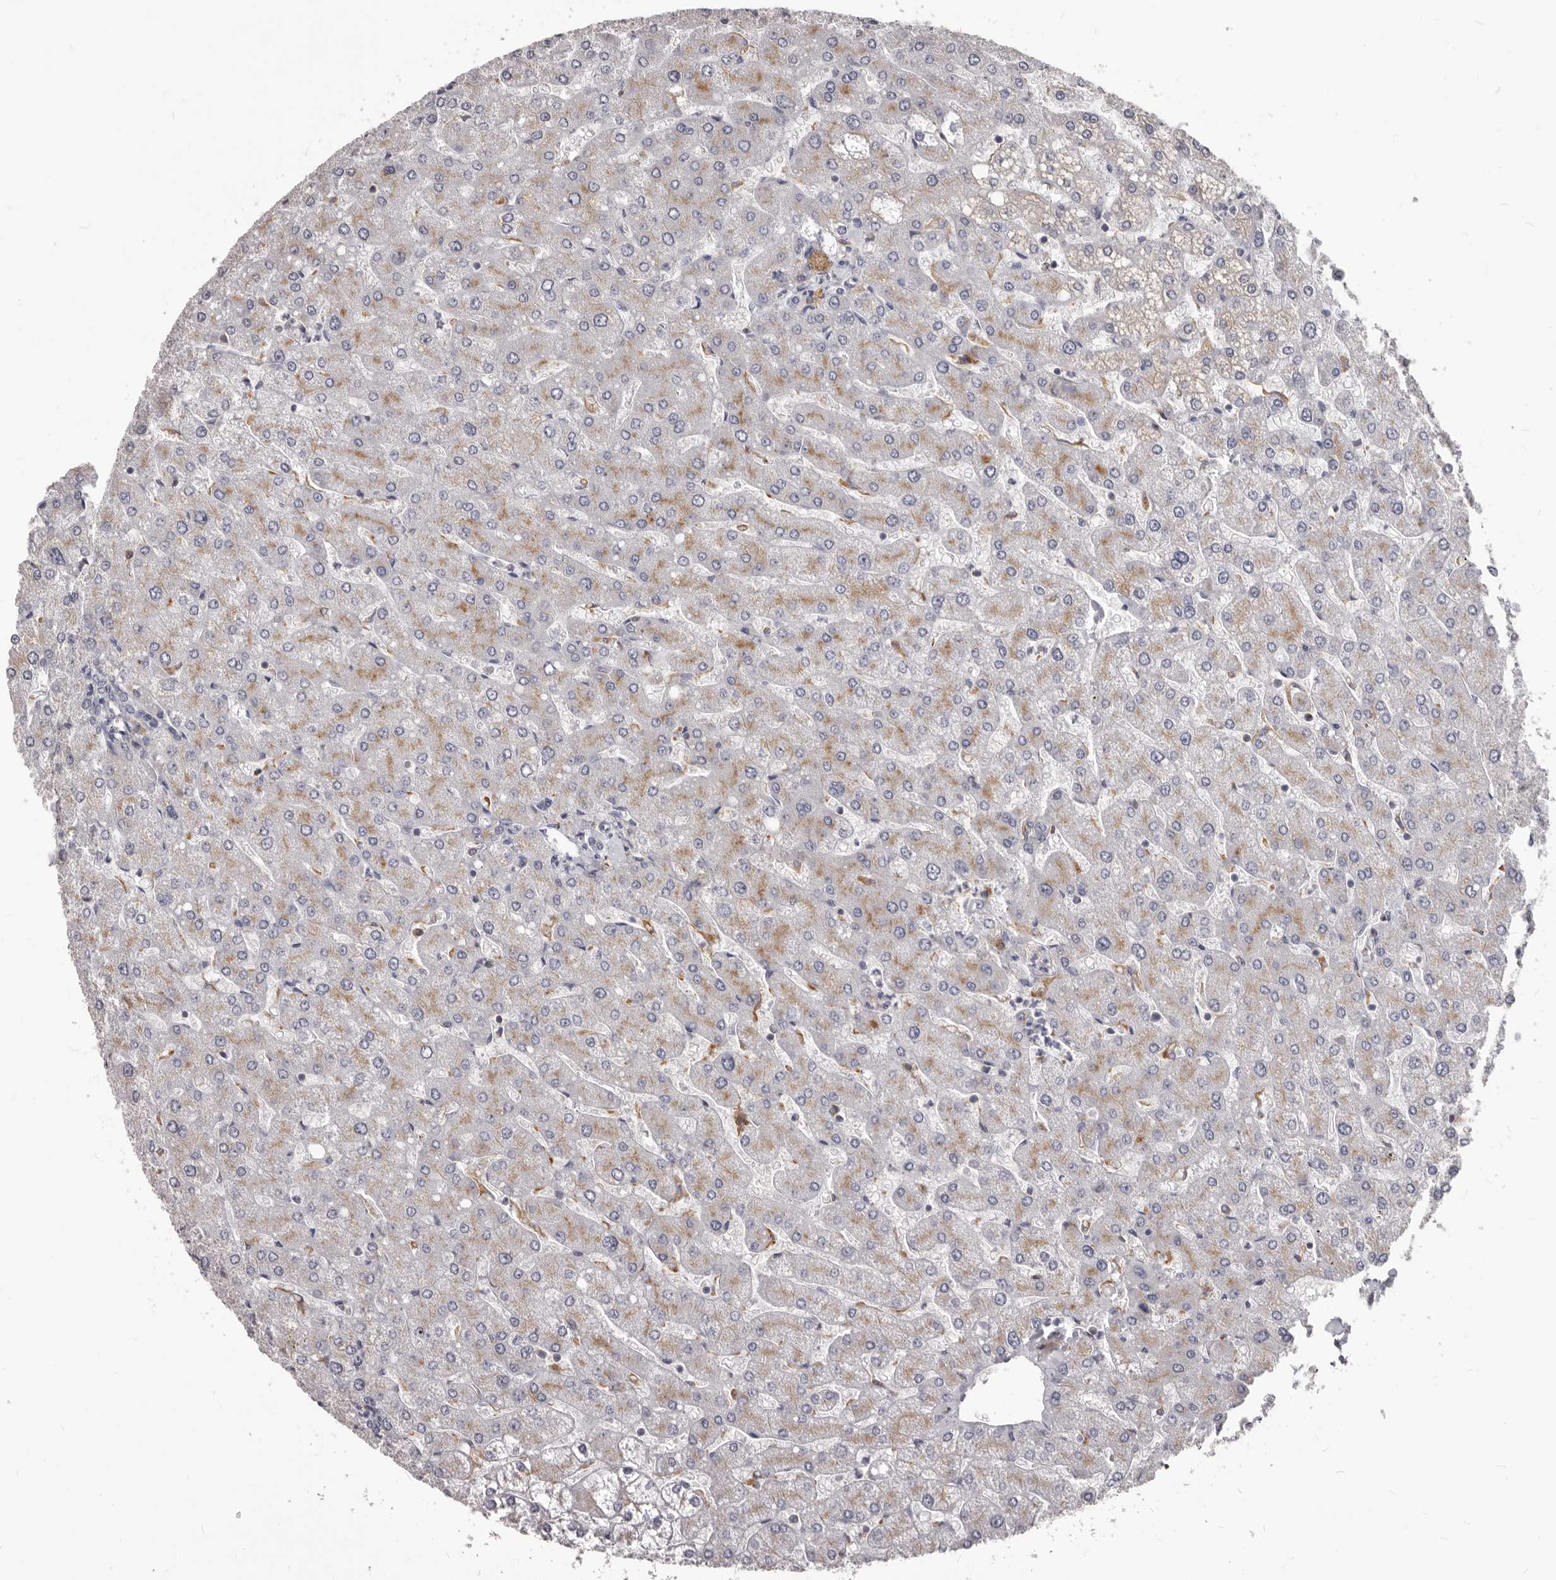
{"staining": {"intensity": "negative", "quantity": "none", "location": "none"}, "tissue": "liver", "cell_type": "Cholangiocytes", "image_type": "normal", "snomed": [{"axis": "morphology", "description": "Normal tissue, NOS"}, {"axis": "topography", "description": "Liver"}], "caption": "Liver stained for a protein using immunohistochemistry exhibits no staining cholangiocytes.", "gene": "PI4K2A", "patient": {"sex": "male", "age": 55}}